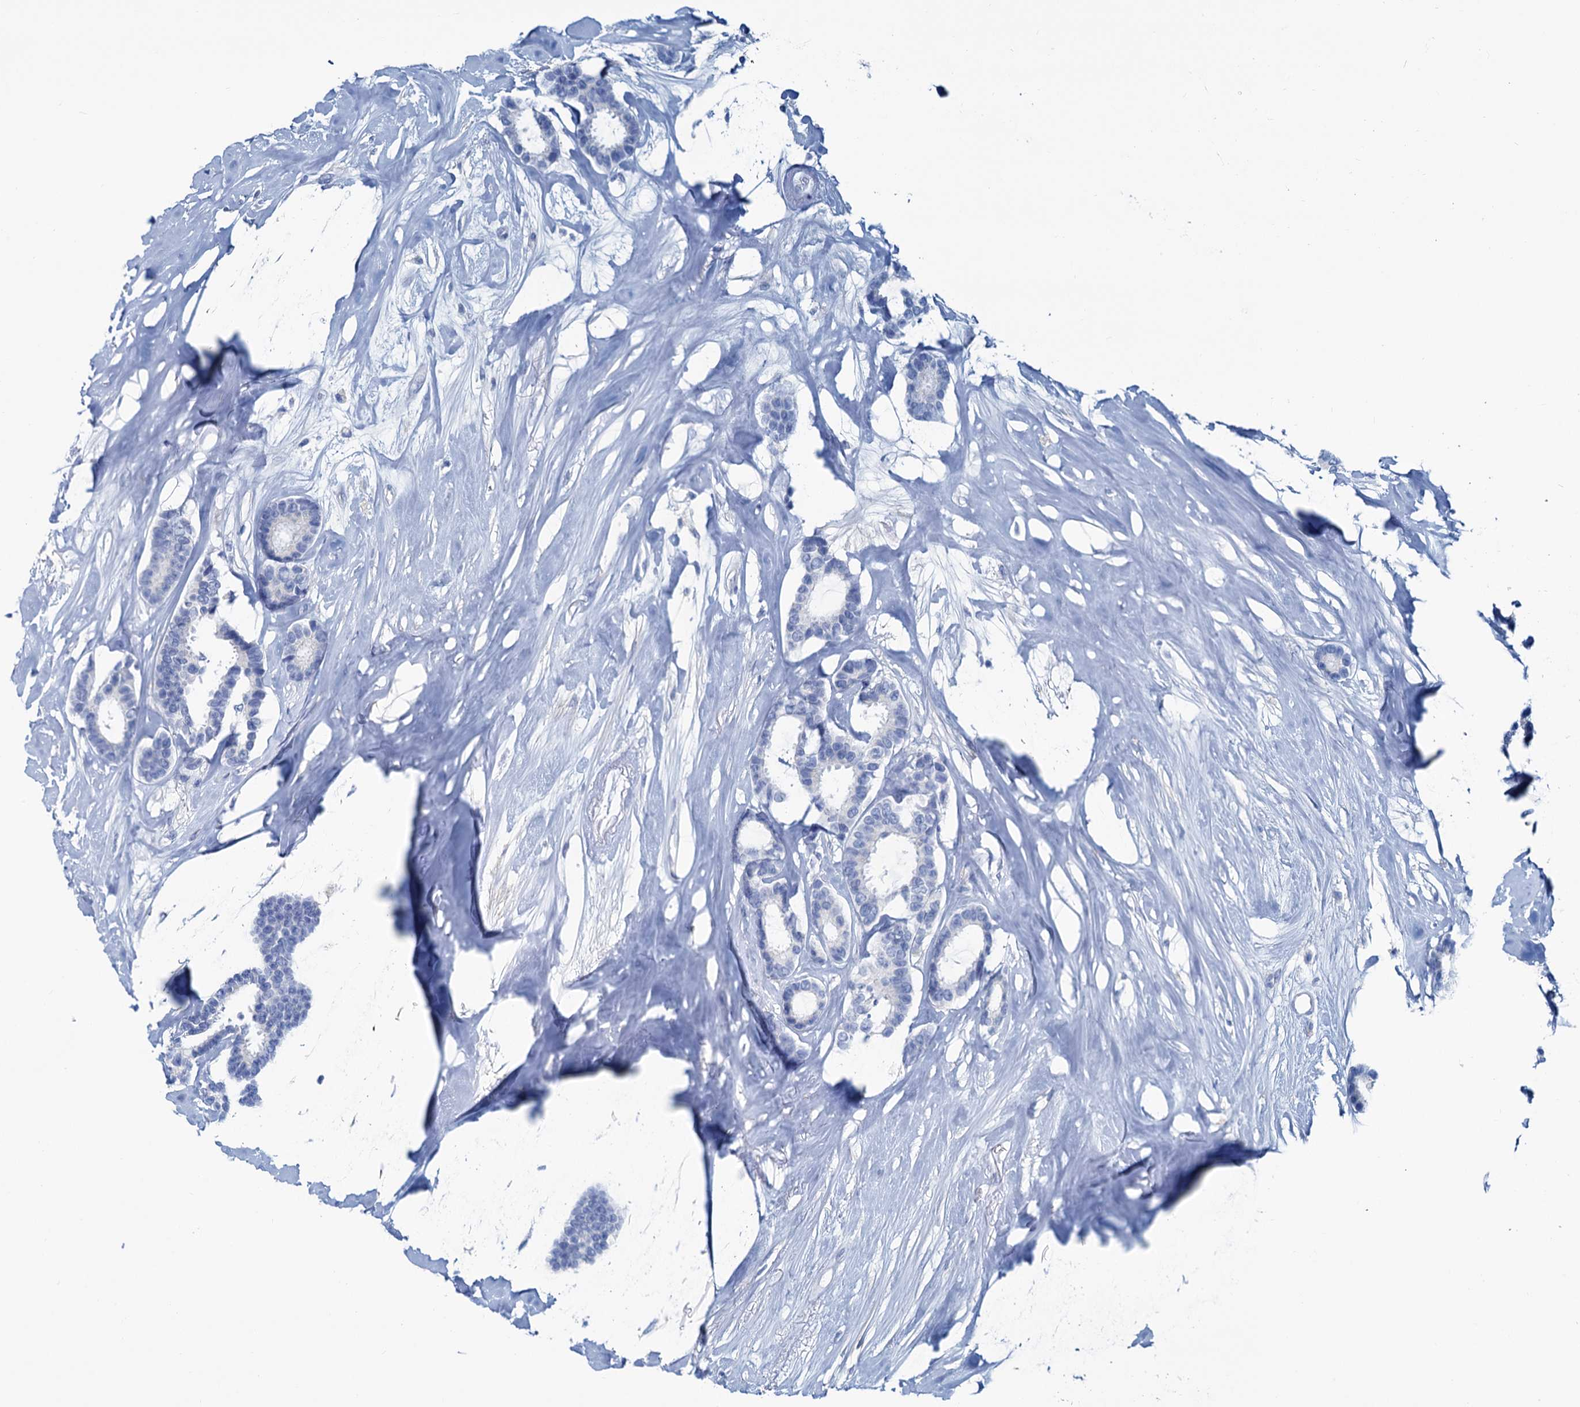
{"staining": {"intensity": "negative", "quantity": "none", "location": "none"}, "tissue": "breast cancer", "cell_type": "Tumor cells", "image_type": "cancer", "snomed": [{"axis": "morphology", "description": "Duct carcinoma"}, {"axis": "topography", "description": "Breast"}], "caption": "Breast cancer (invasive ductal carcinoma) was stained to show a protein in brown. There is no significant staining in tumor cells.", "gene": "SLC1A3", "patient": {"sex": "female", "age": 87}}